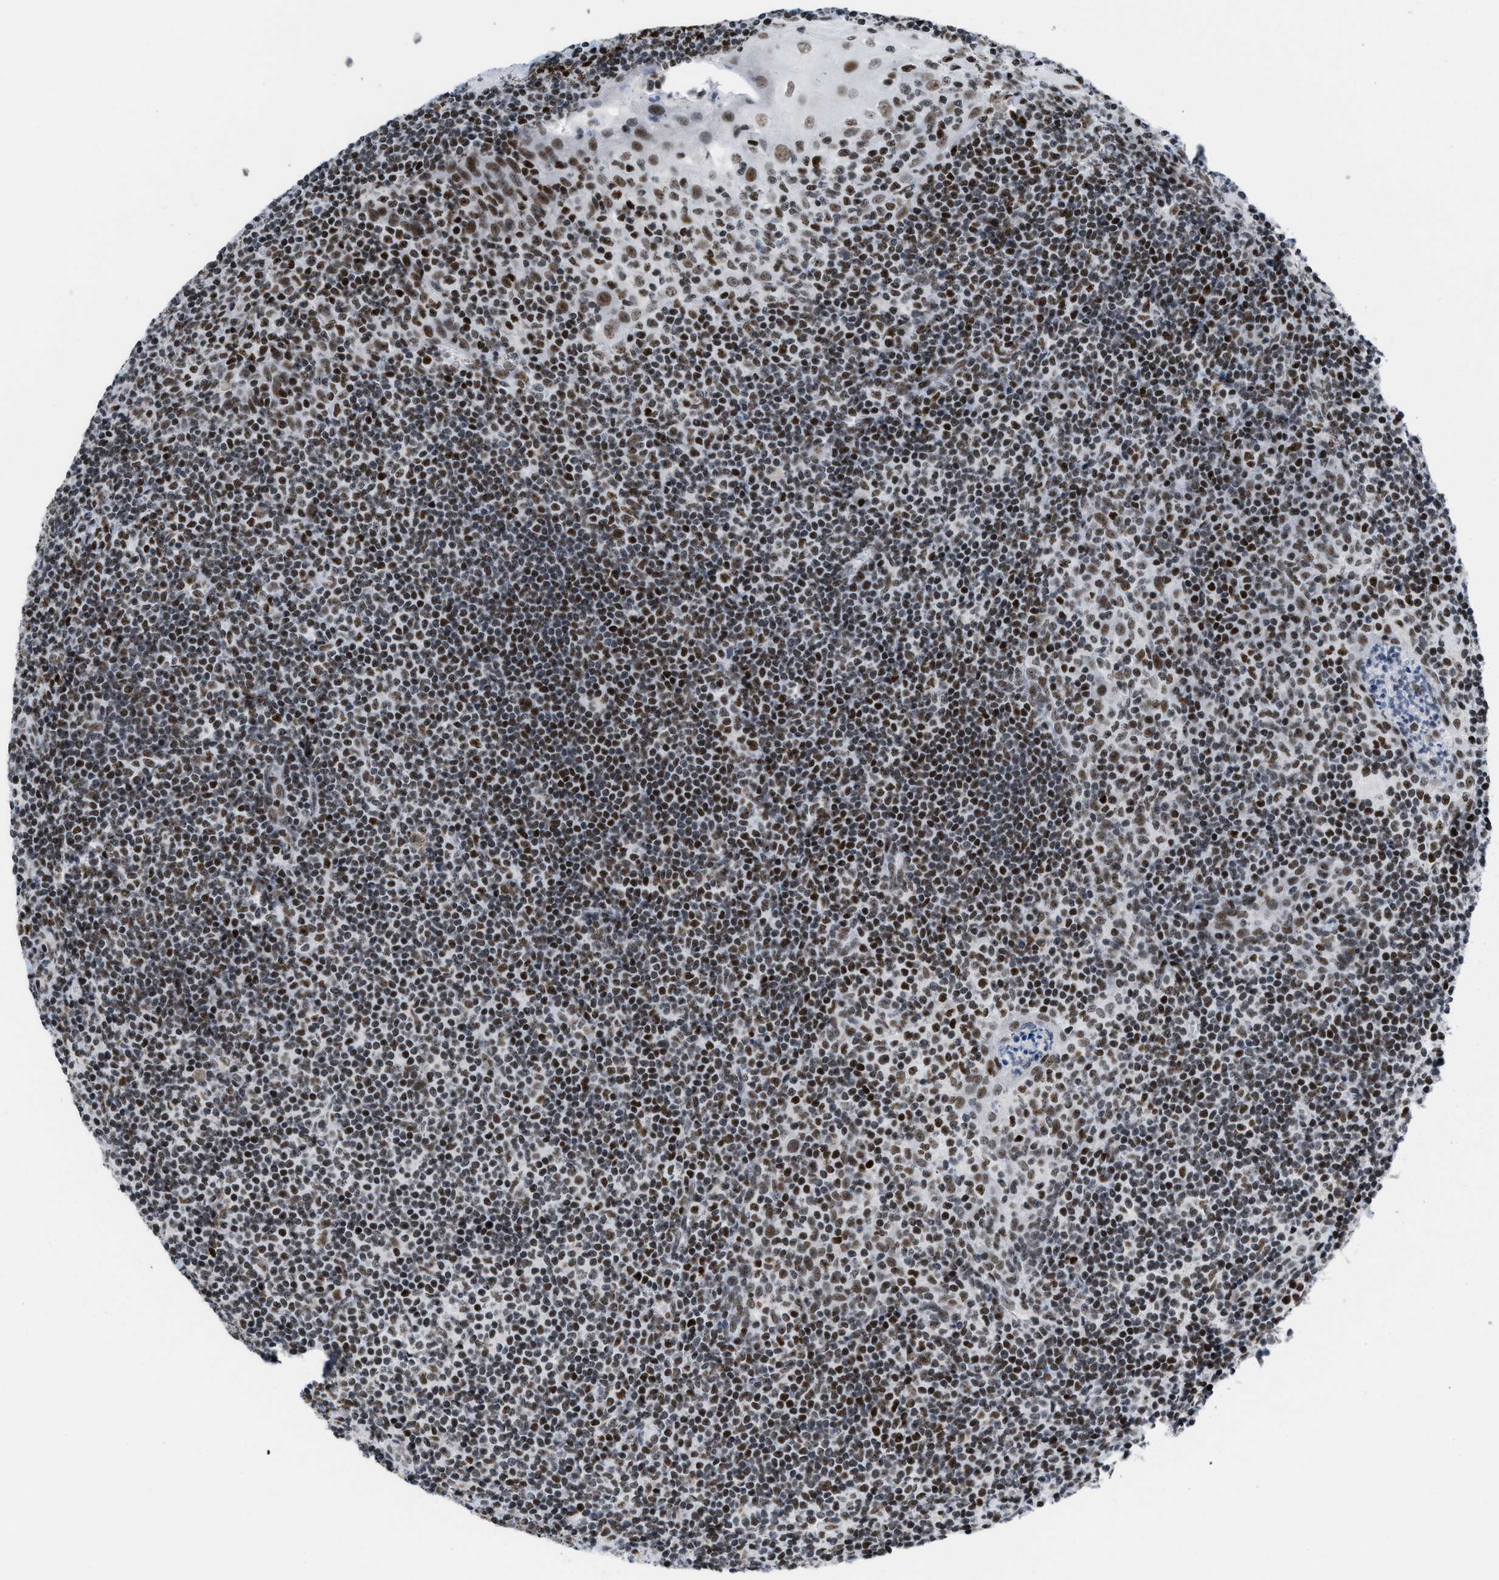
{"staining": {"intensity": "strong", "quantity": ">75%", "location": "nuclear"}, "tissue": "tonsil", "cell_type": "Germinal center cells", "image_type": "normal", "snomed": [{"axis": "morphology", "description": "Normal tissue, NOS"}, {"axis": "topography", "description": "Tonsil"}], "caption": "Immunohistochemical staining of normal human tonsil demonstrates >75% levels of strong nuclear protein expression in approximately >75% of germinal center cells.", "gene": "TERF2IP", "patient": {"sex": "male", "age": 37}}